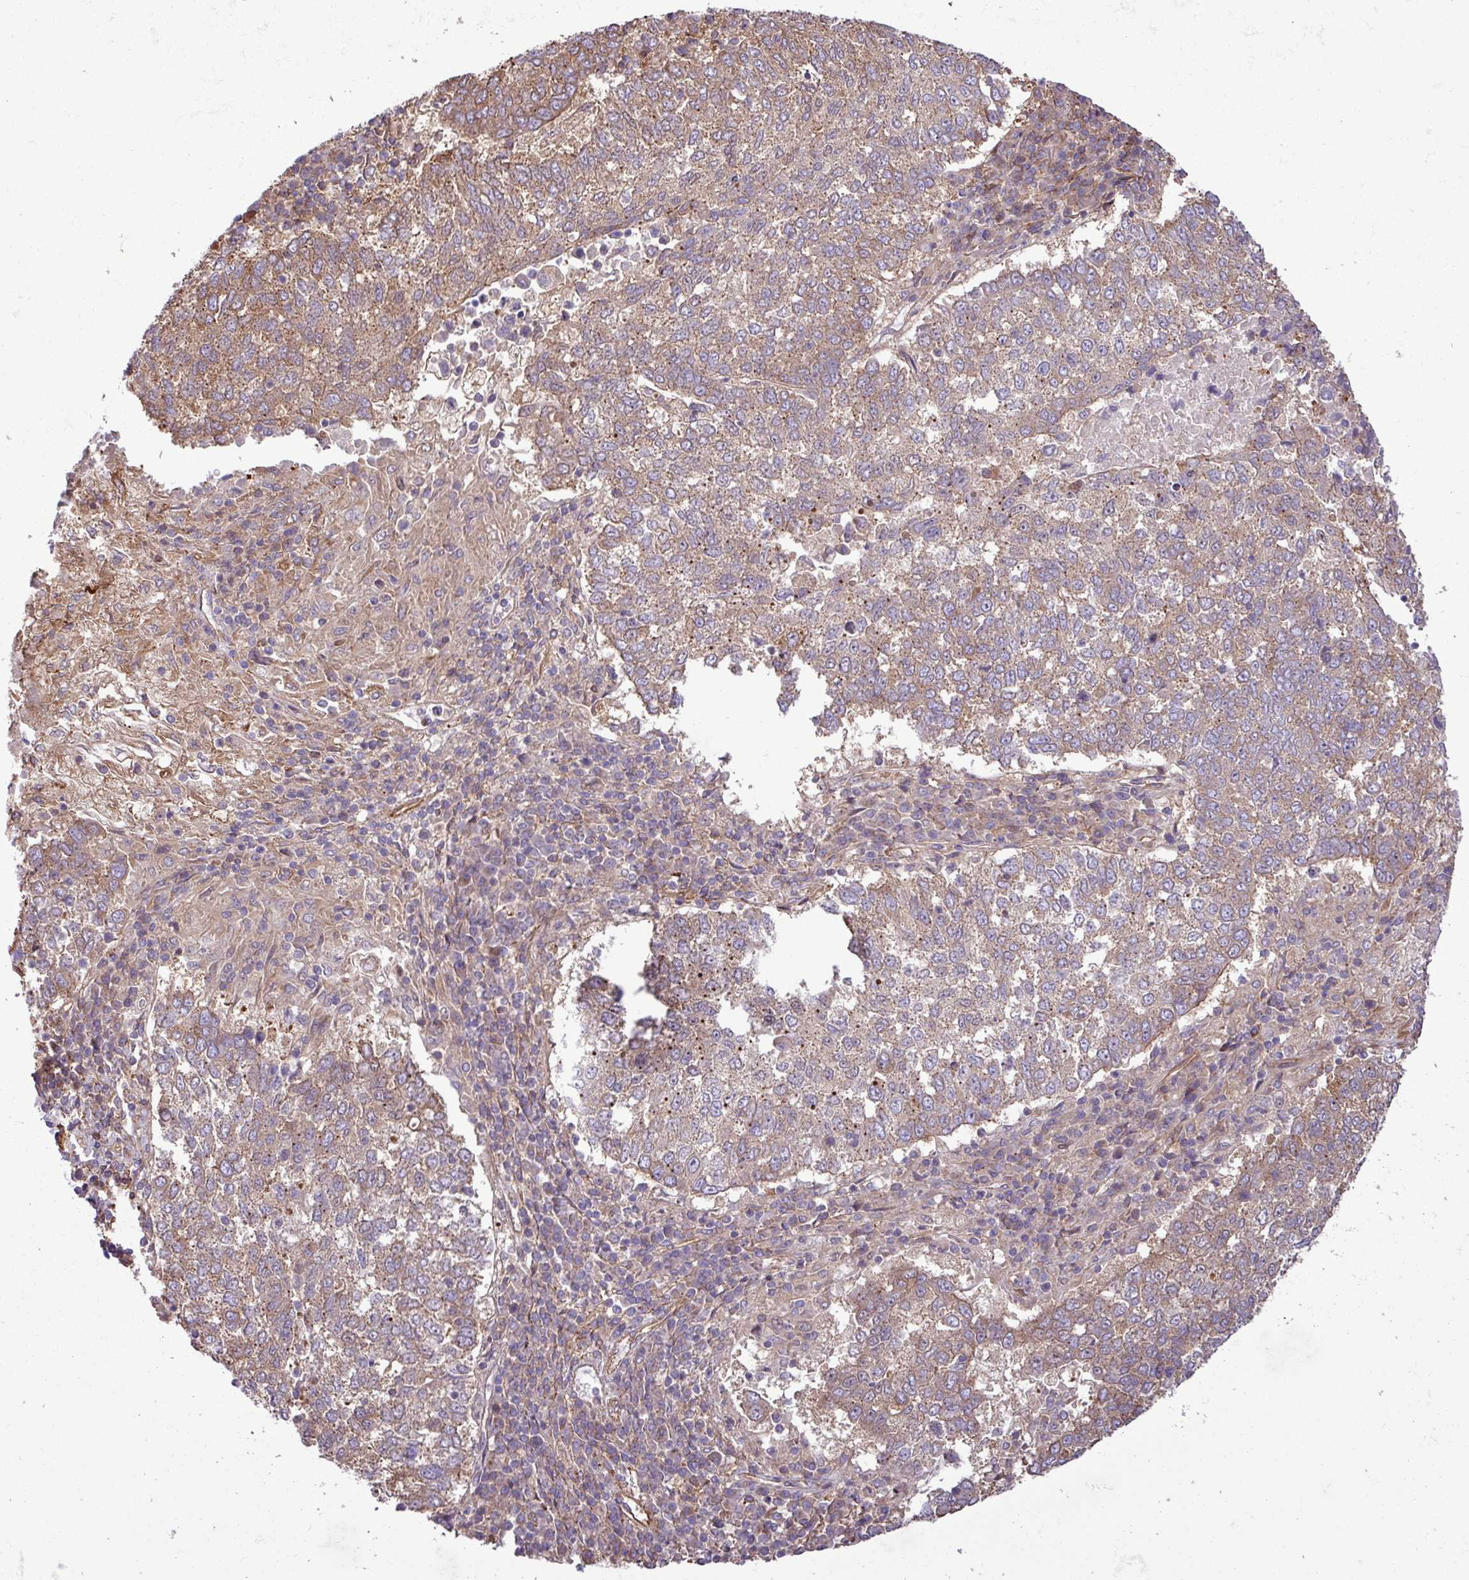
{"staining": {"intensity": "moderate", "quantity": ">75%", "location": "cytoplasmic/membranous"}, "tissue": "lung cancer", "cell_type": "Tumor cells", "image_type": "cancer", "snomed": [{"axis": "morphology", "description": "Squamous cell carcinoma, NOS"}, {"axis": "topography", "description": "Lung"}], "caption": "Lung squamous cell carcinoma stained with immunohistochemistry (IHC) demonstrates moderate cytoplasmic/membranous positivity in about >75% of tumor cells.", "gene": "ZNF300", "patient": {"sex": "male", "age": 73}}